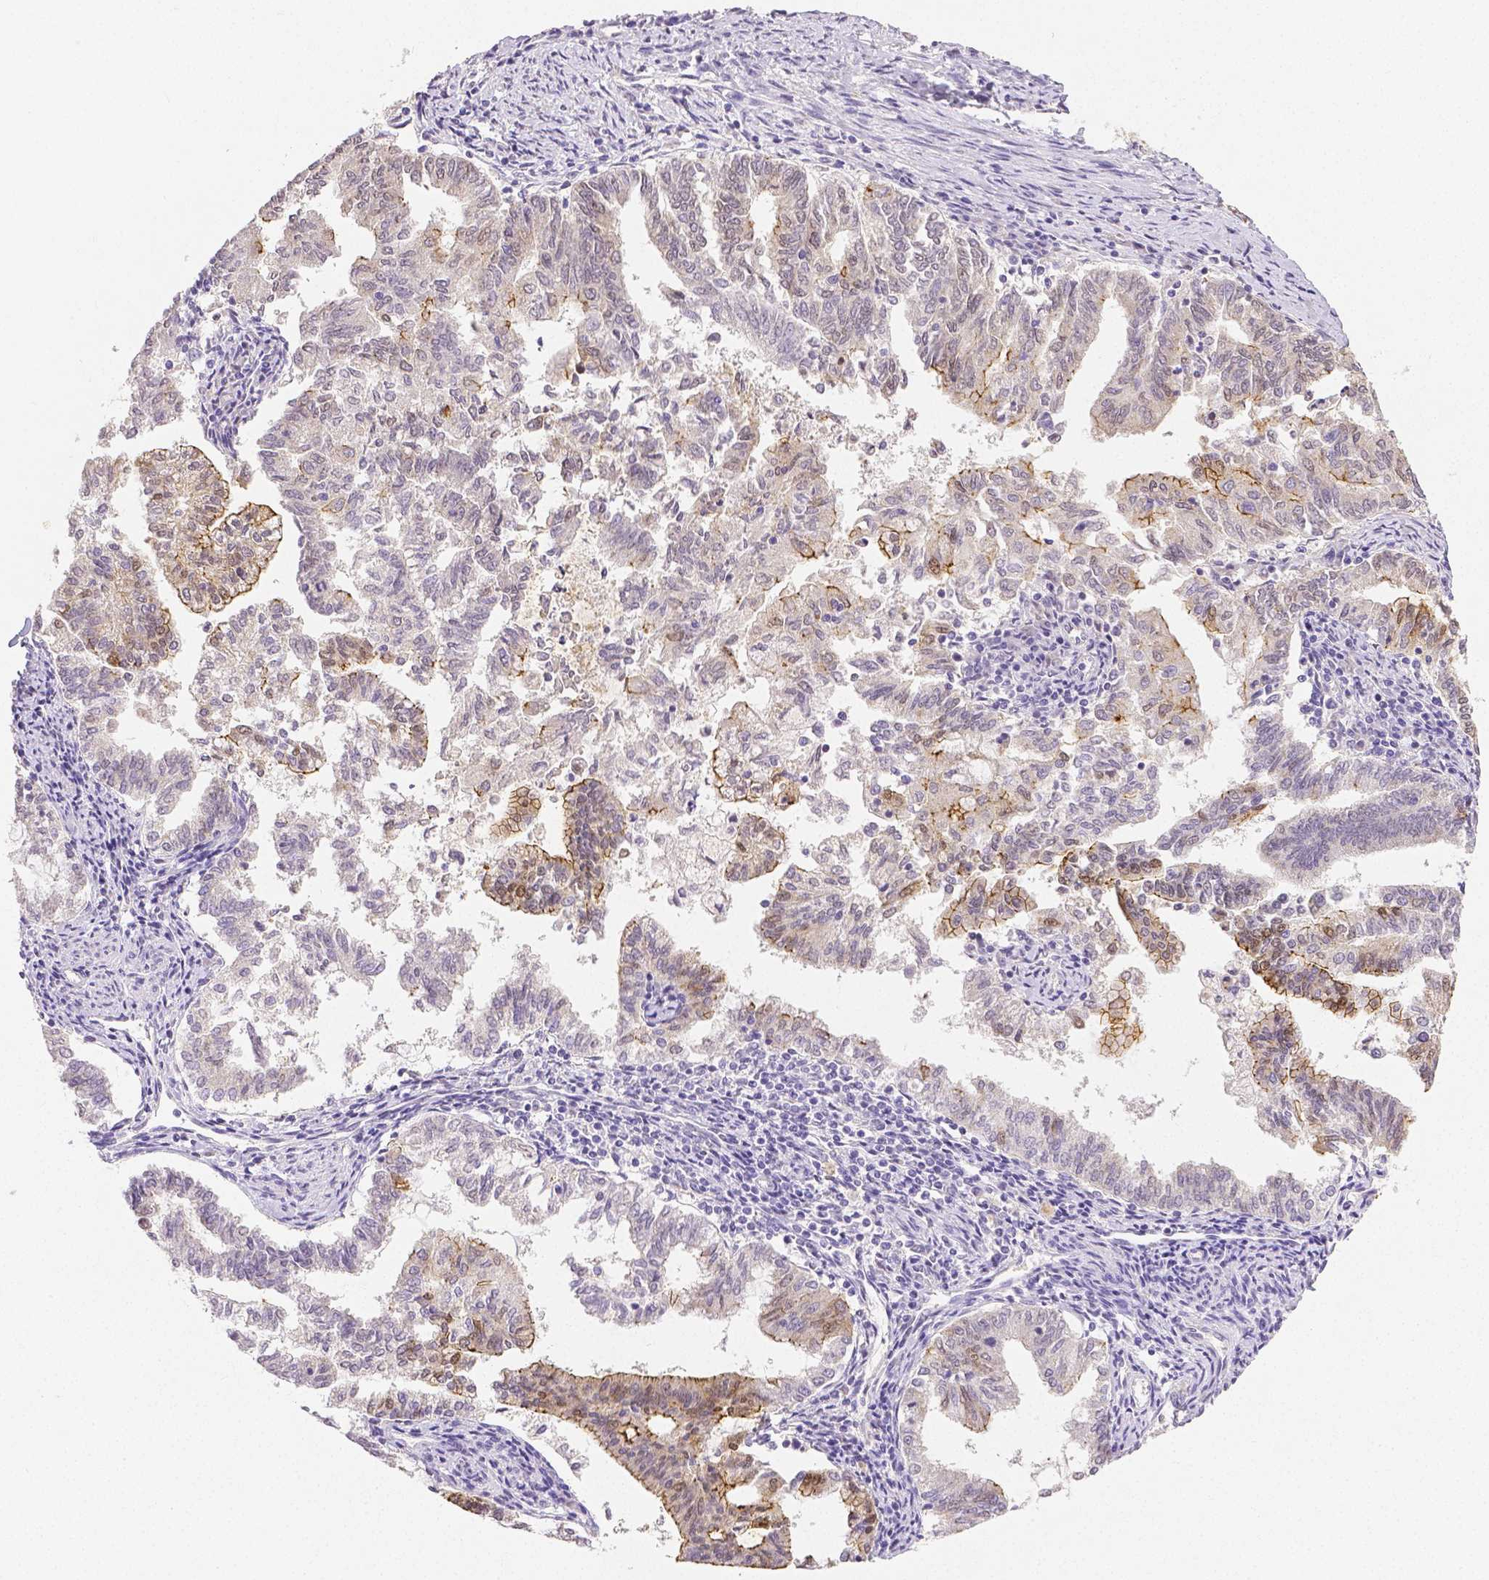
{"staining": {"intensity": "moderate", "quantity": "<25%", "location": "cytoplasmic/membranous"}, "tissue": "endometrial cancer", "cell_type": "Tumor cells", "image_type": "cancer", "snomed": [{"axis": "morphology", "description": "Adenocarcinoma, NOS"}, {"axis": "topography", "description": "Endometrium"}], "caption": "Brown immunohistochemical staining in adenocarcinoma (endometrial) reveals moderate cytoplasmic/membranous positivity in about <25% of tumor cells. (Brightfield microscopy of DAB IHC at high magnification).", "gene": "OCLN", "patient": {"sex": "female", "age": 79}}